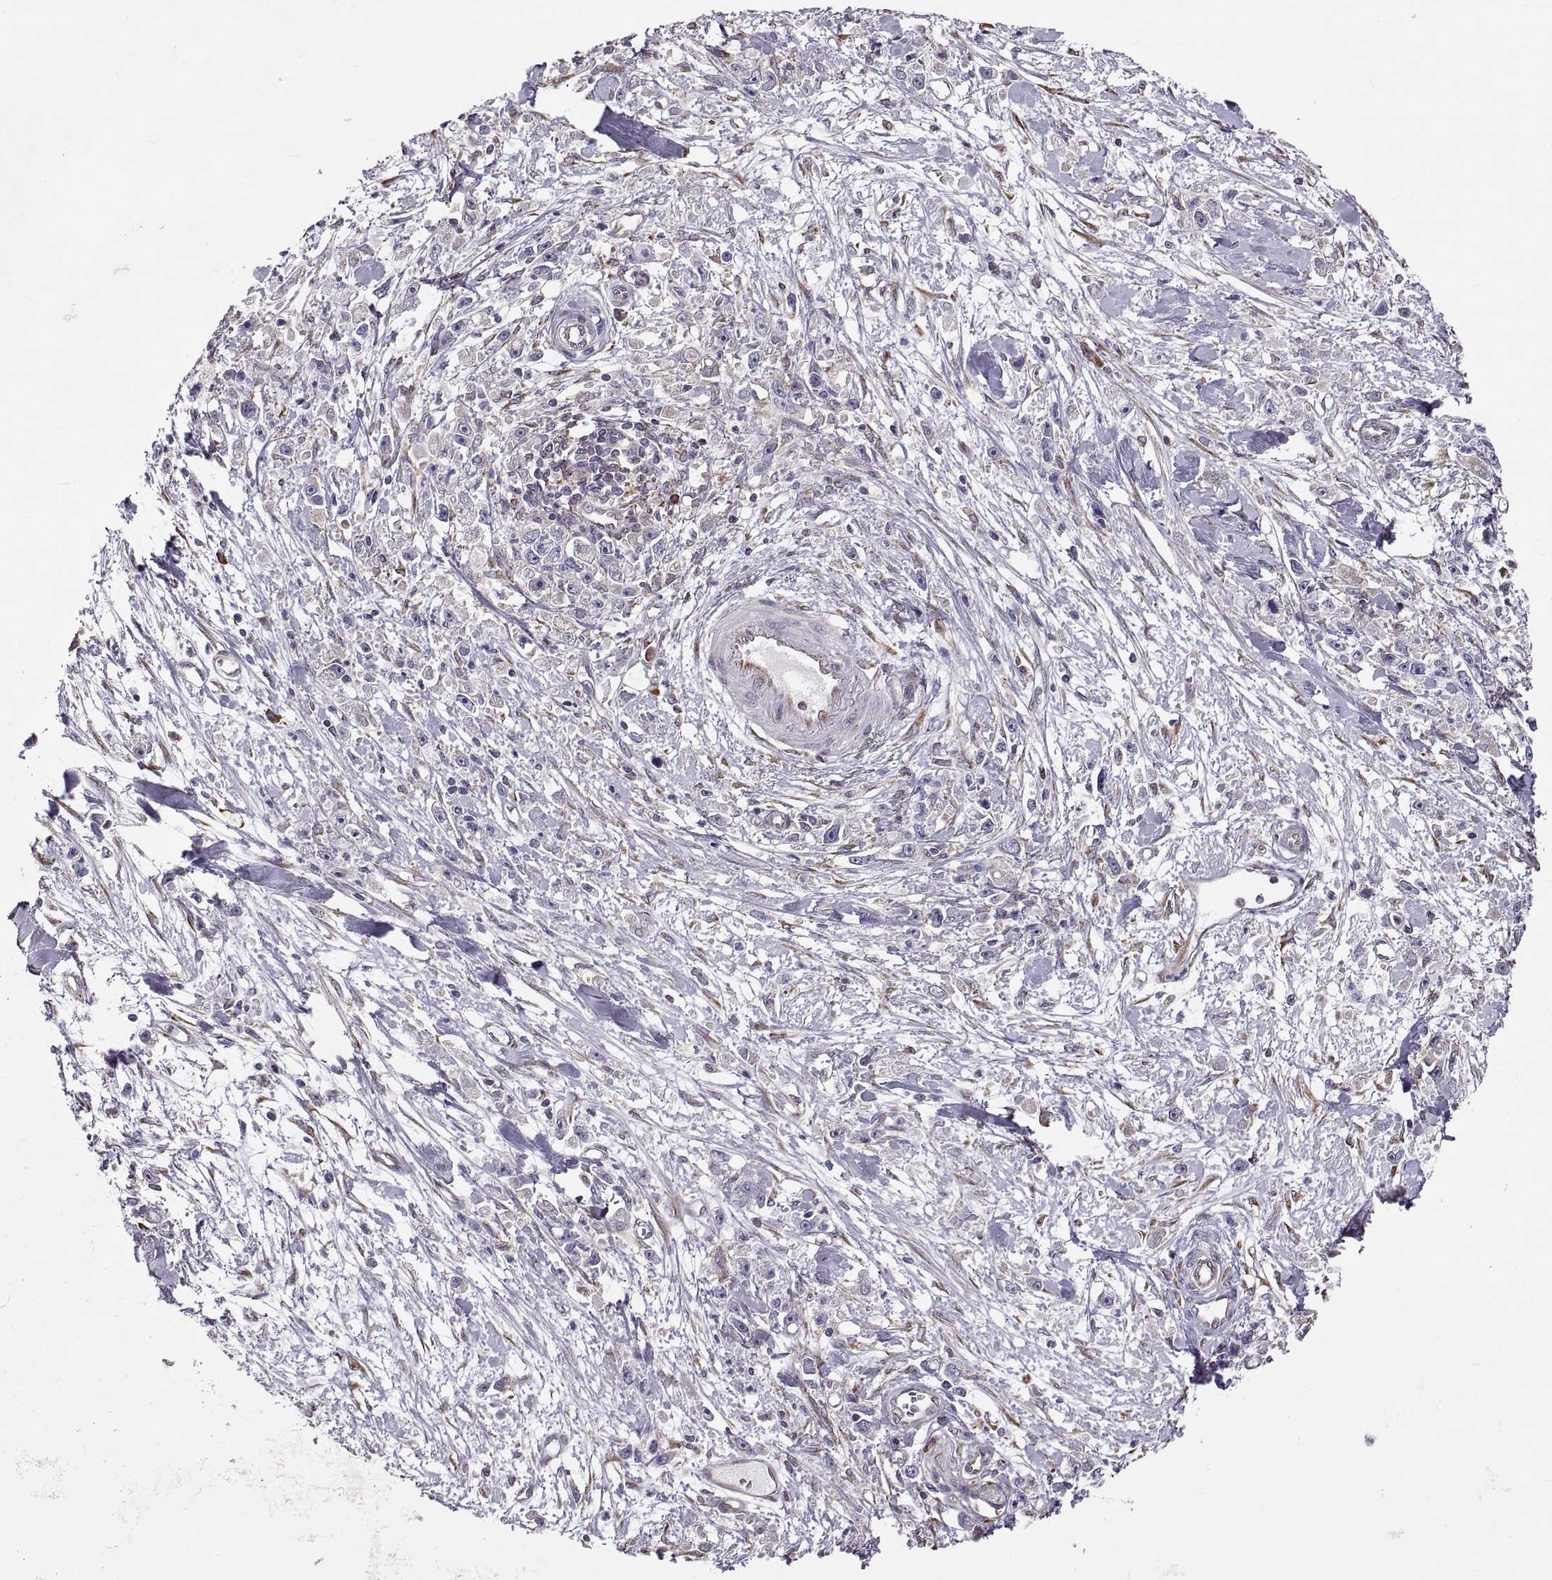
{"staining": {"intensity": "negative", "quantity": "none", "location": "none"}, "tissue": "stomach cancer", "cell_type": "Tumor cells", "image_type": "cancer", "snomed": [{"axis": "morphology", "description": "Adenocarcinoma, NOS"}, {"axis": "topography", "description": "Stomach"}], "caption": "Stomach cancer was stained to show a protein in brown. There is no significant expression in tumor cells.", "gene": "PLEKHB2", "patient": {"sex": "female", "age": 59}}